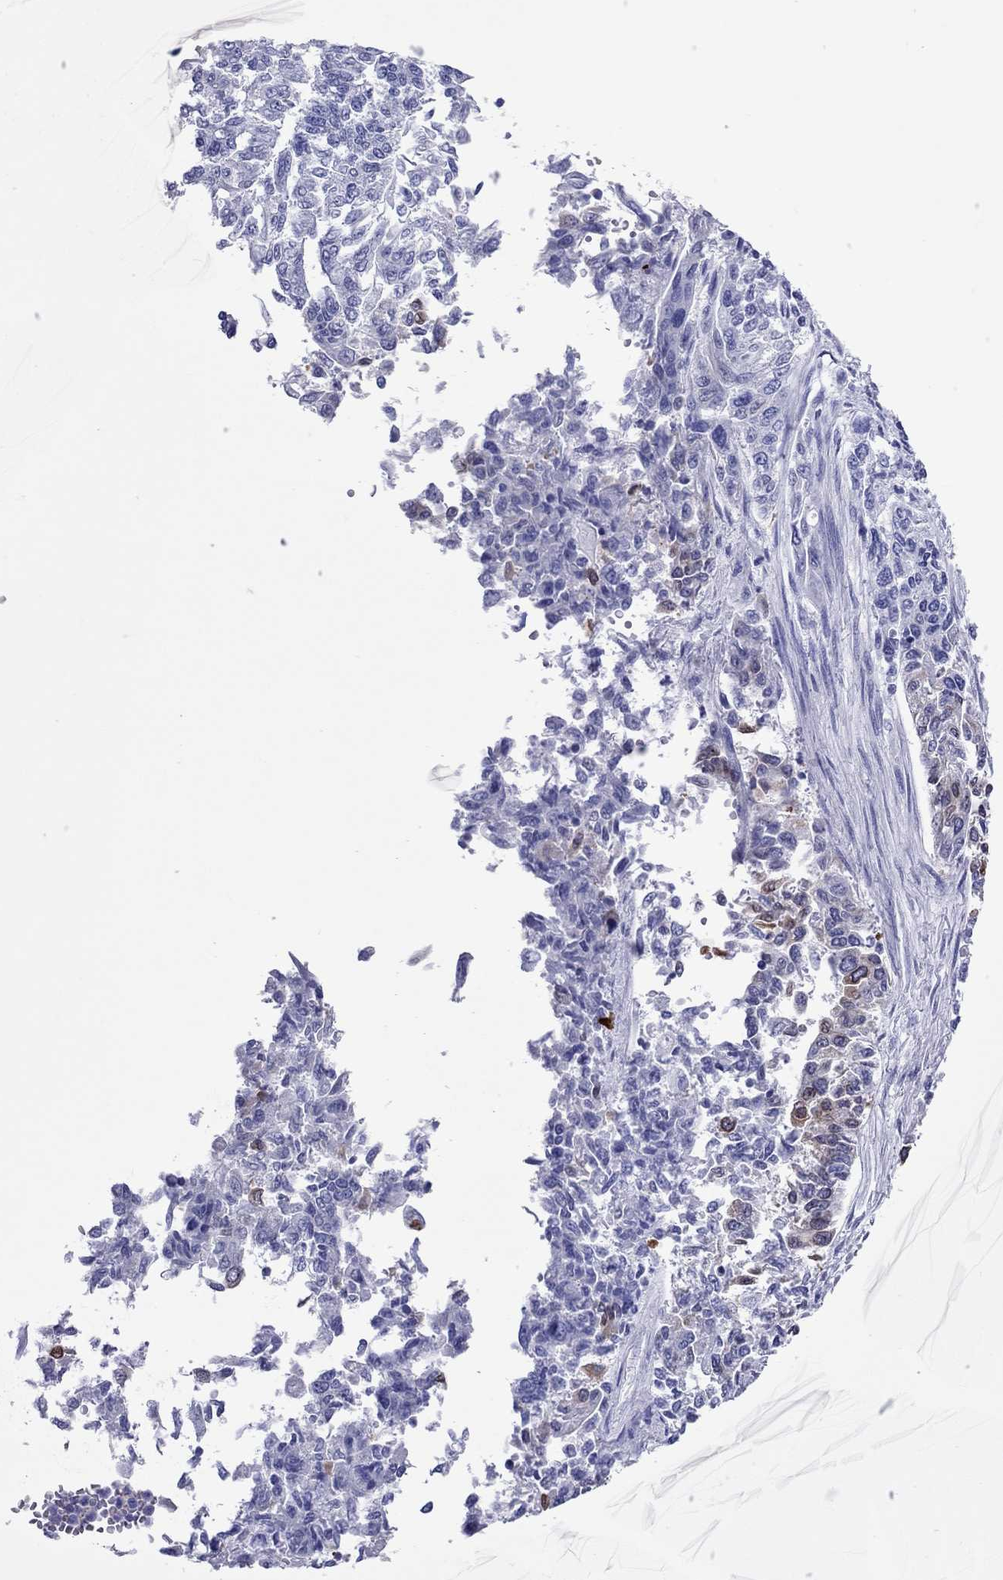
{"staining": {"intensity": "moderate", "quantity": "<25%", "location": "cytoplasmic/membranous"}, "tissue": "endometrial cancer", "cell_type": "Tumor cells", "image_type": "cancer", "snomed": [{"axis": "morphology", "description": "Adenocarcinoma, NOS"}, {"axis": "topography", "description": "Uterus"}], "caption": "Immunohistochemistry of human adenocarcinoma (endometrial) demonstrates low levels of moderate cytoplasmic/membranous staining in approximately <25% of tumor cells. (brown staining indicates protein expression, while blue staining denotes nuclei).", "gene": "ADORA2A", "patient": {"sex": "female", "age": 59}}